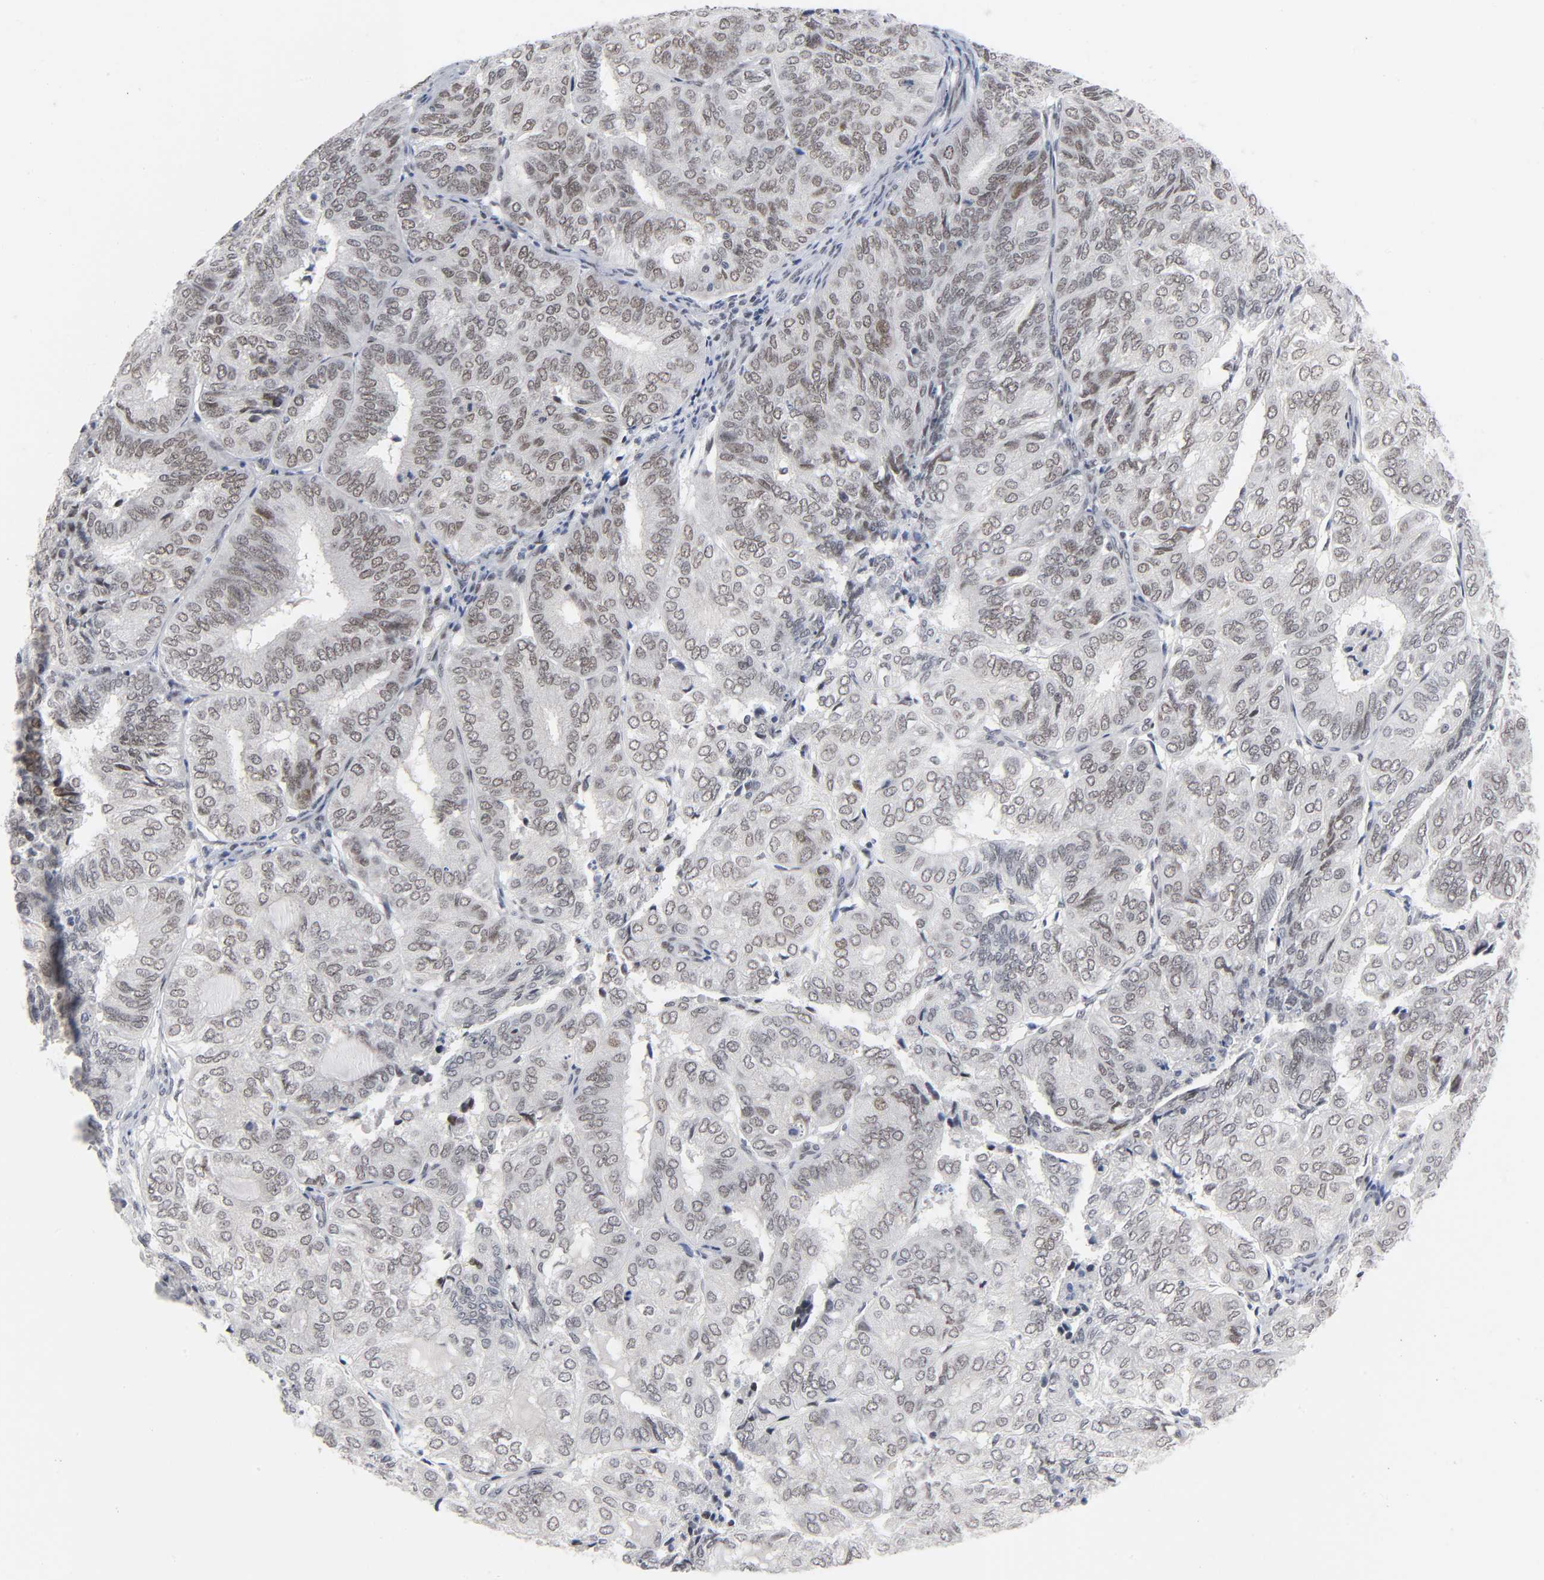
{"staining": {"intensity": "weak", "quantity": "25%-75%", "location": "nuclear"}, "tissue": "endometrial cancer", "cell_type": "Tumor cells", "image_type": "cancer", "snomed": [{"axis": "morphology", "description": "Adenocarcinoma, NOS"}, {"axis": "topography", "description": "Uterus"}], "caption": "Brown immunohistochemical staining in adenocarcinoma (endometrial) reveals weak nuclear expression in approximately 25%-75% of tumor cells.", "gene": "DIDO1", "patient": {"sex": "female", "age": 60}}